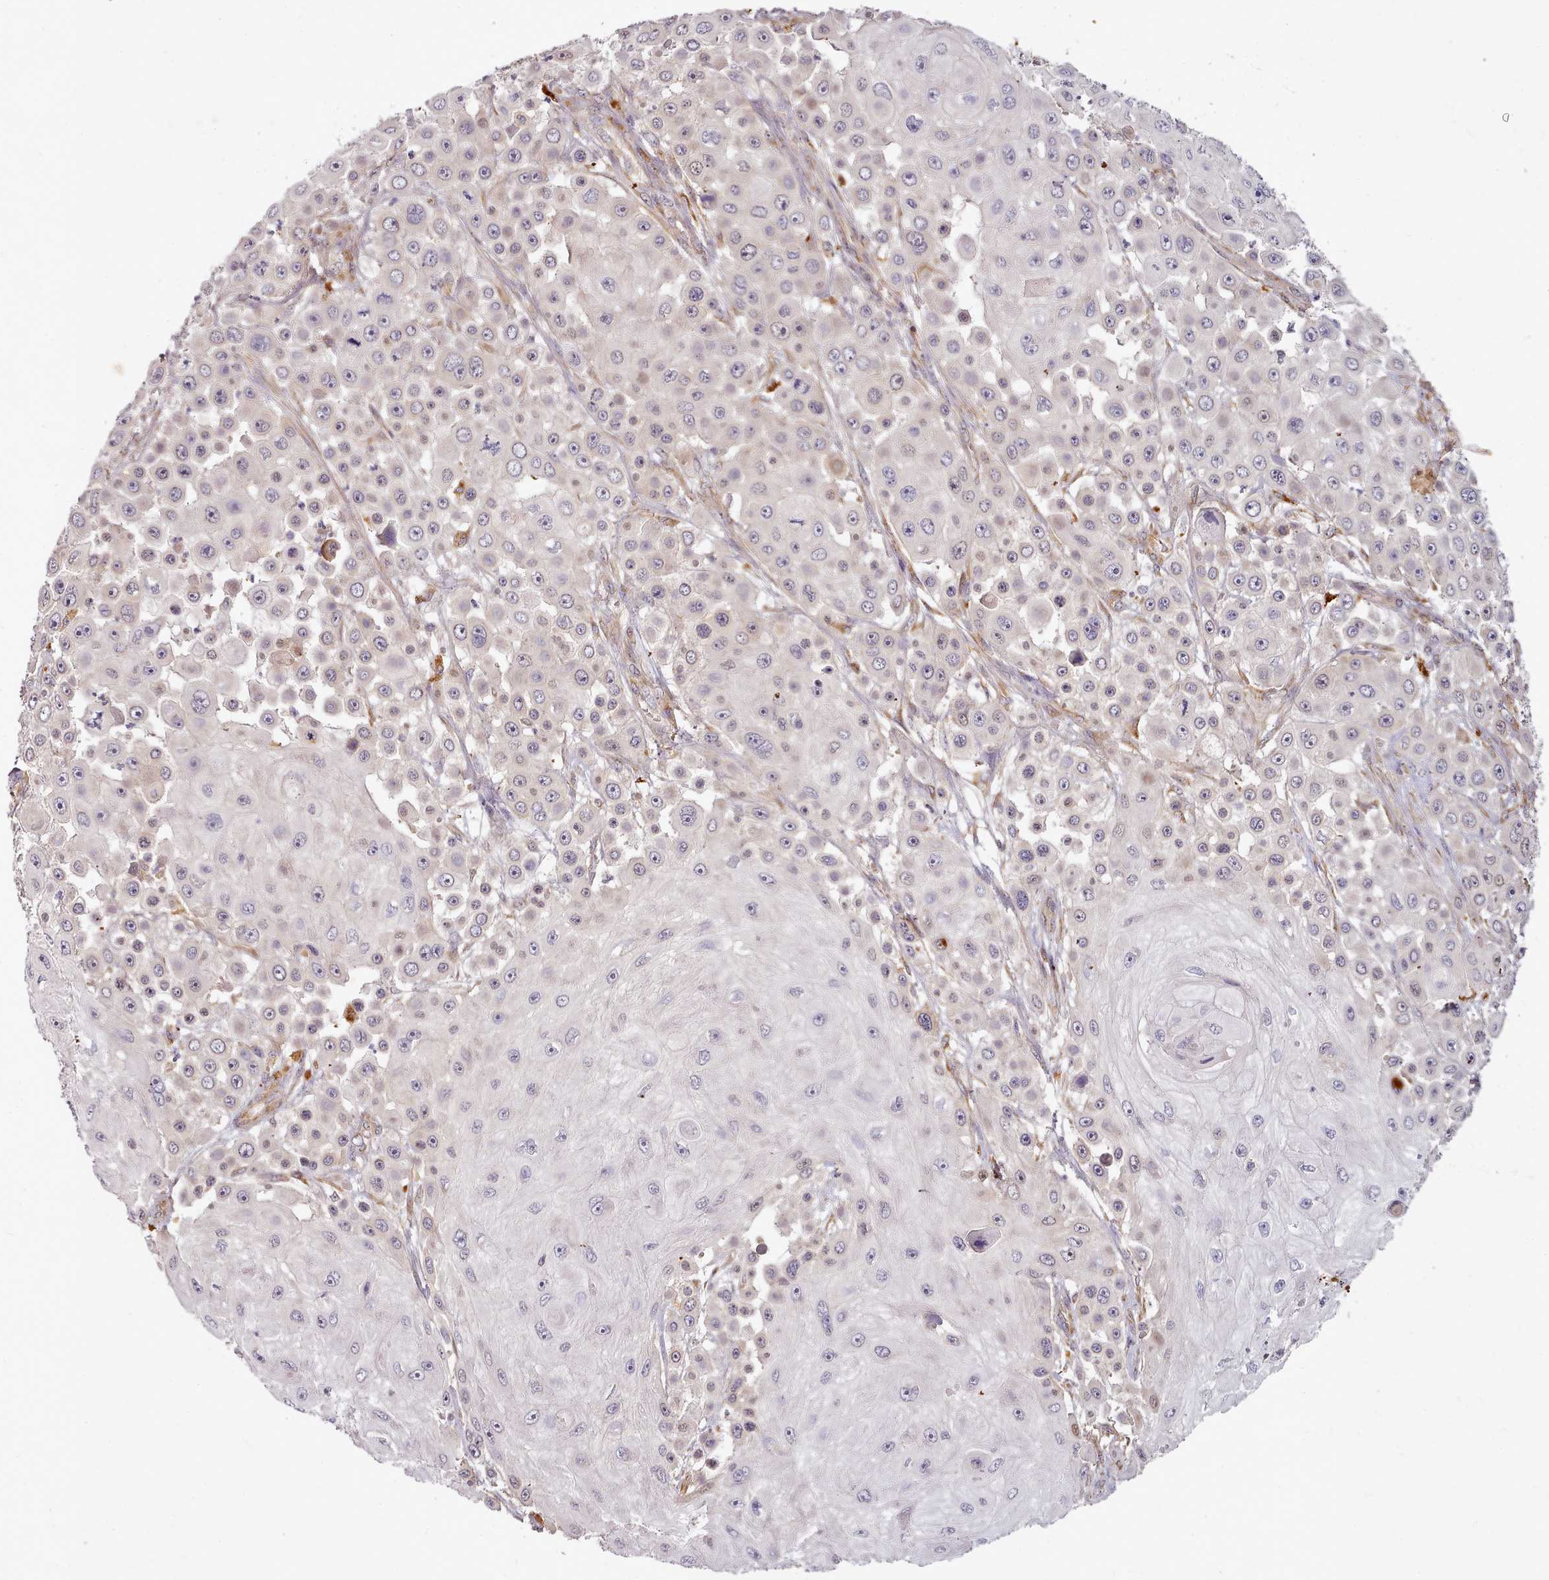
{"staining": {"intensity": "negative", "quantity": "none", "location": "none"}, "tissue": "skin cancer", "cell_type": "Tumor cells", "image_type": "cancer", "snomed": [{"axis": "morphology", "description": "Squamous cell carcinoma, NOS"}, {"axis": "topography", "description": "Skin"}], "caption": "This is an immunohistochemistry (IHC) photomicrograph of human skin squamous cell carcinoma. There is no staining in tumor cells.", "gene": "C1QTNF5", "patient": {"sex": "male", "age": 67}}